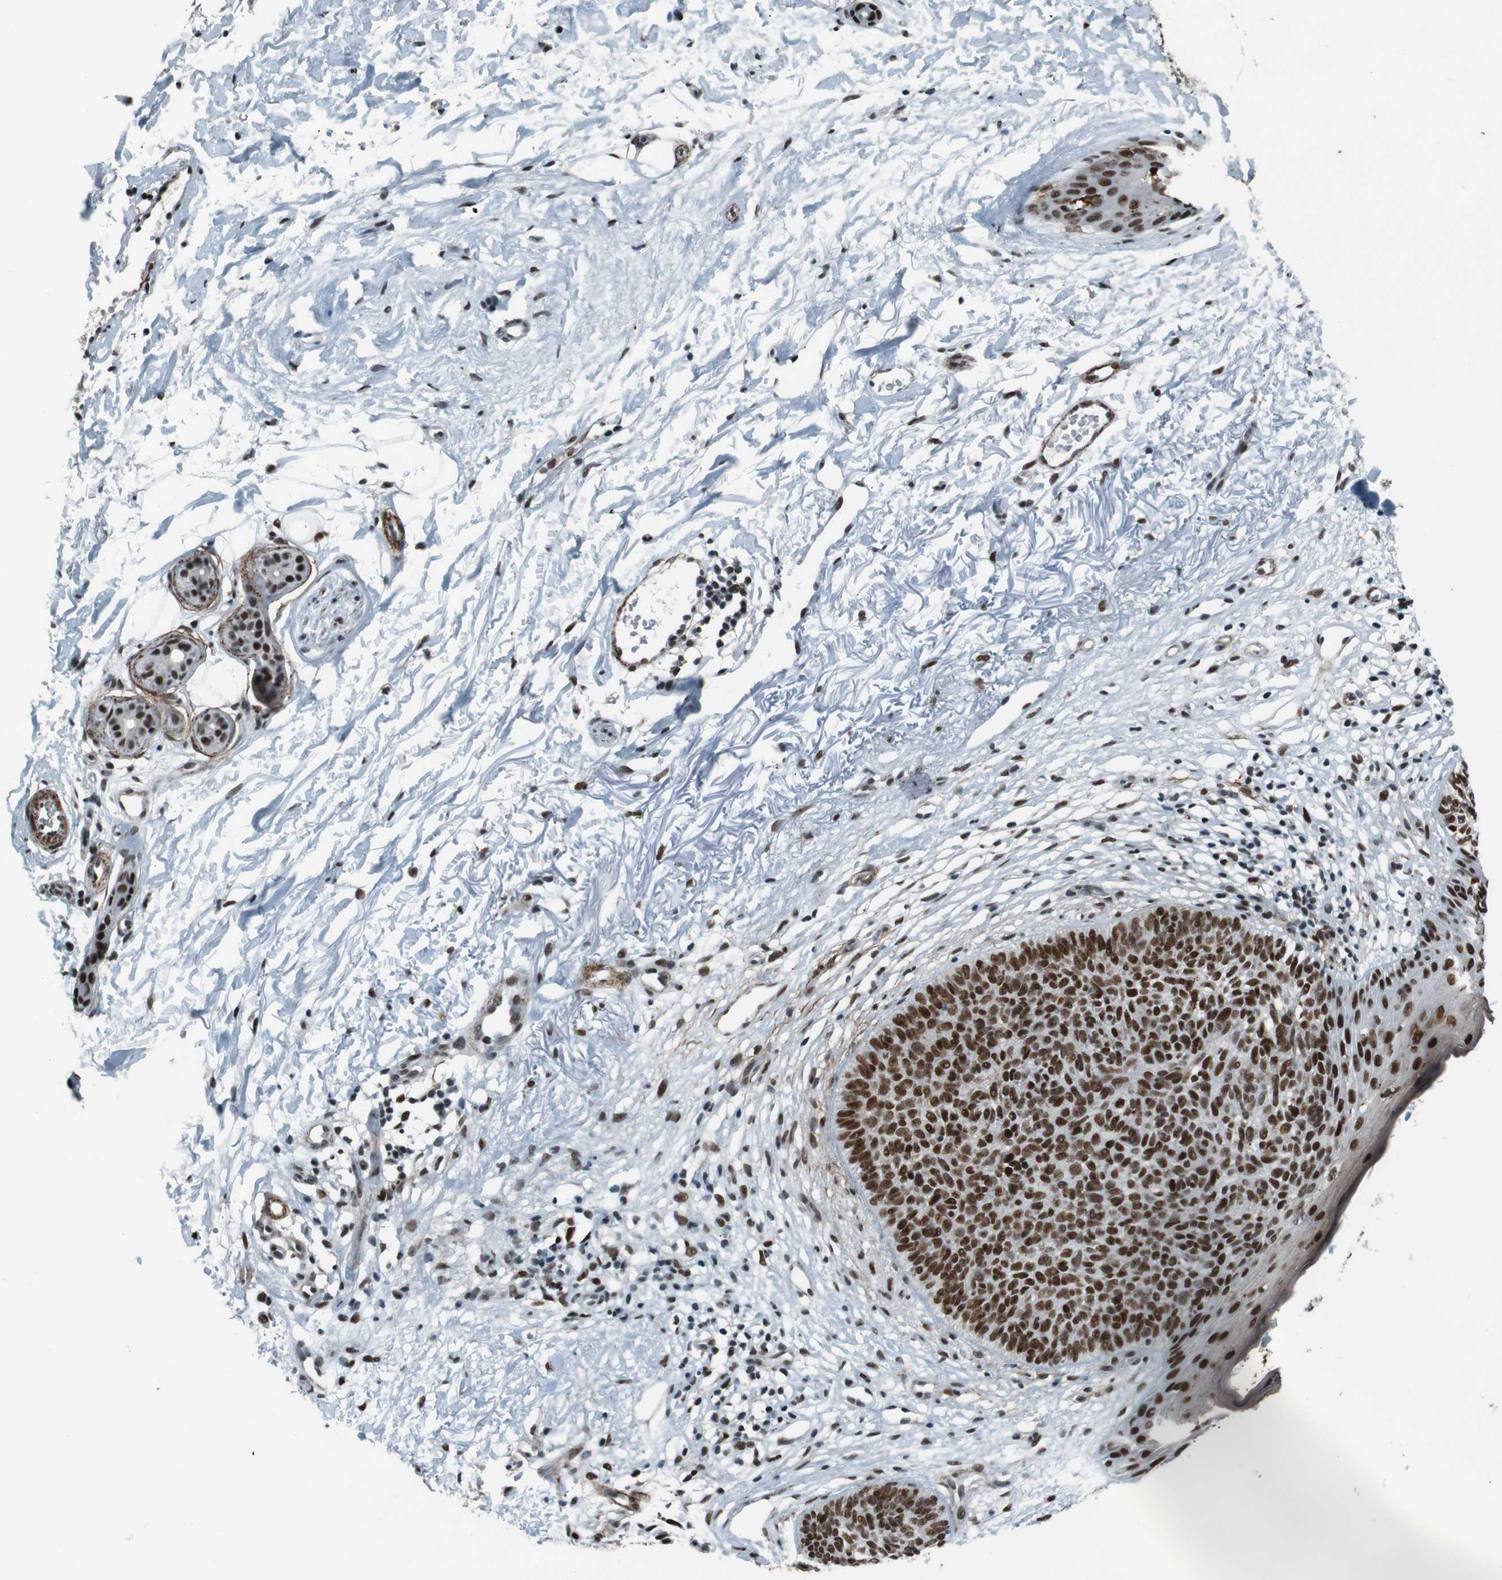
{"staining": {"intensity": "strong", "quantity": ">75%", "location": "nuclear"}, "tissue": "skin cancer", "cell_type": "Tumor cells", "image_type": "cancer", "snomed": [{"axis": "morphology", "description": "Basal cell carcinoma"}, {"axis": "topography", "description": "Skin"}], "caption": "Immunohistochemical staining of human skin cancer (basal cell carcinoma) shows high levels of strong nuclear protein expression in approximately >75% of tumor cells. (Brightfield microscopy of DAB IHC at high magnification).", "gene": "HEXIM1", "patient": {"sex": "female", "age": 70}}